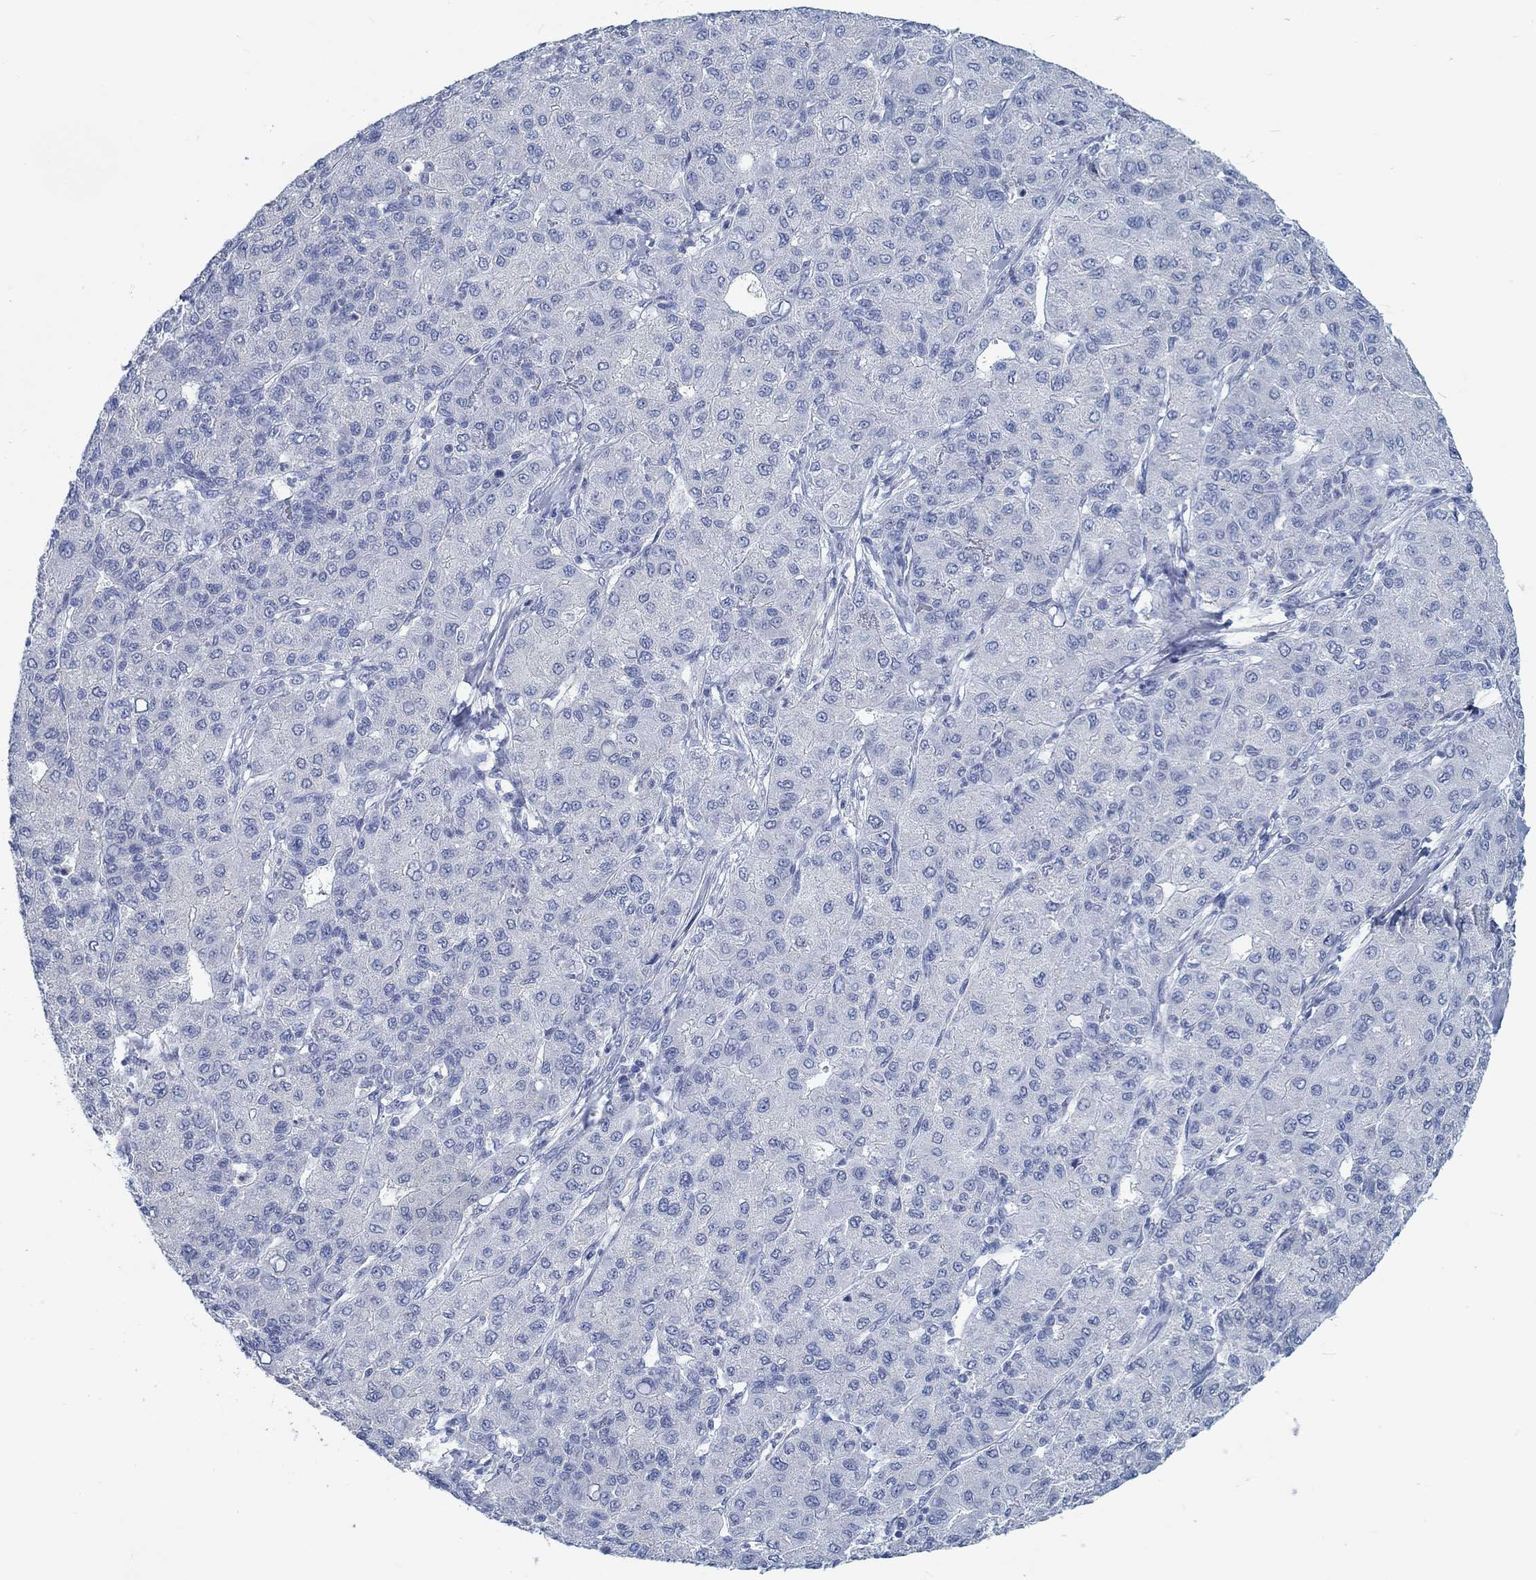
{"staining": {"intensity": "negative", "quantity": "none", "location": "none"}, "tissue": "liver cancer", "cell_type": "Tumor cells", "image_type": "cancer", "snomed": [{"axis": "morphology", "description": "Carcinoma, Hepatocellular, NOS"}, {"axis": "topography", "description": "Liver"}], "caption": "Tumor cells are negative for protein expression in human hepatocellular carcinoma (liver).", "gene": "TEKT4", "patient": {"sex": "male", "age": 65}}